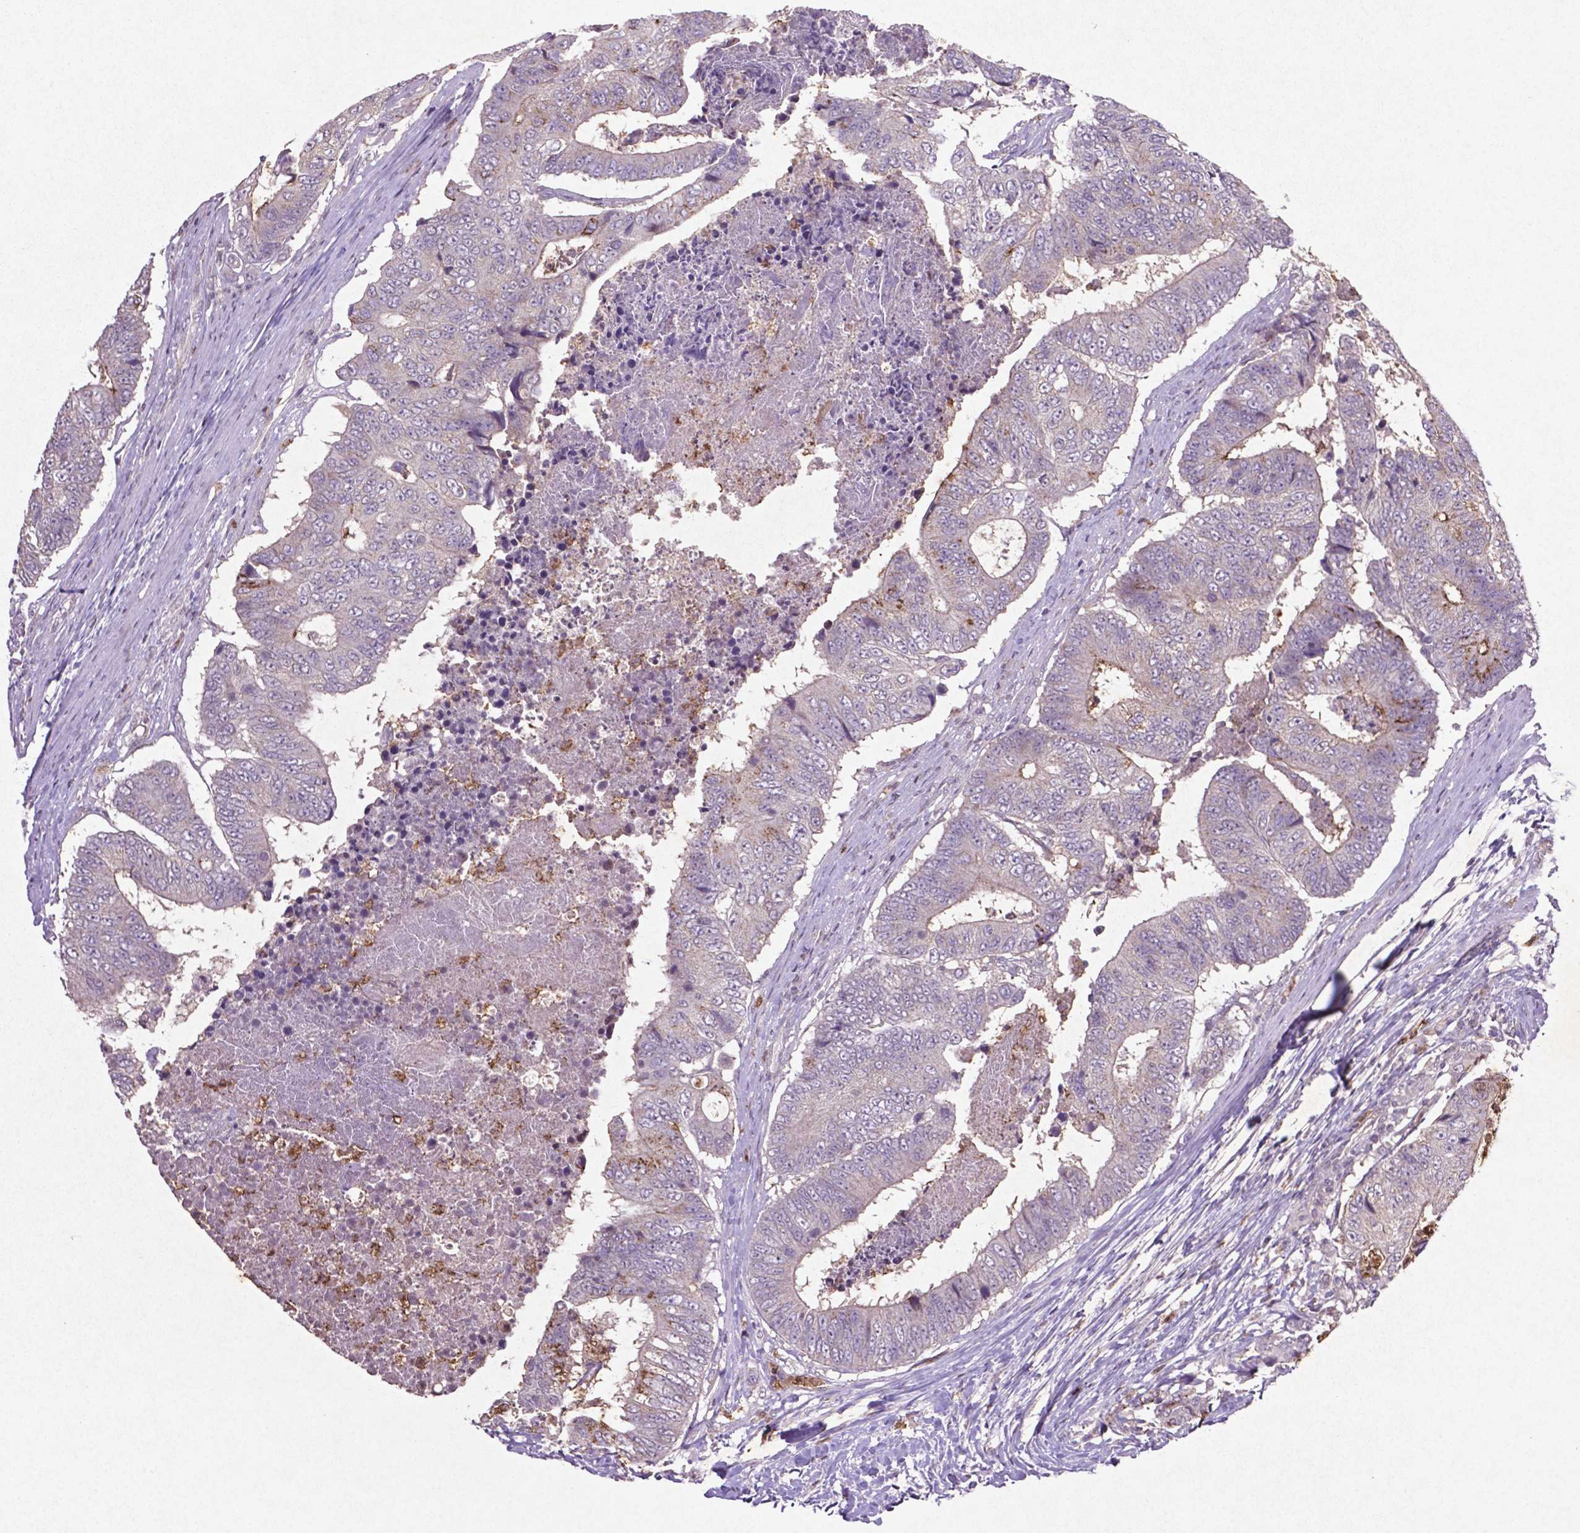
{"staining": {"intensity": "moderate", "quantity": "25%-75%", "location": "cytoplasmic/membranous"}, "tissue": "colorectal cancer", "cell_type": "Tumor cells", "image_type": "cancer", "snomed": [{"axis": "morphology", "description": "Adenocarcinoma, NOS"}, {"axis": "topography", "description": "Colon"}], "caption": "DAB (3,3'-diaminobenzidine) immunohistochemical staining of colorectal cancer (adenocarcinoma) demonstrates moderate cytoplasmic/membranous protein positivity in about 25%-75% of tumor cells.", "gene": "MTOR", "patient": {"sex": "female", "age": 48}}